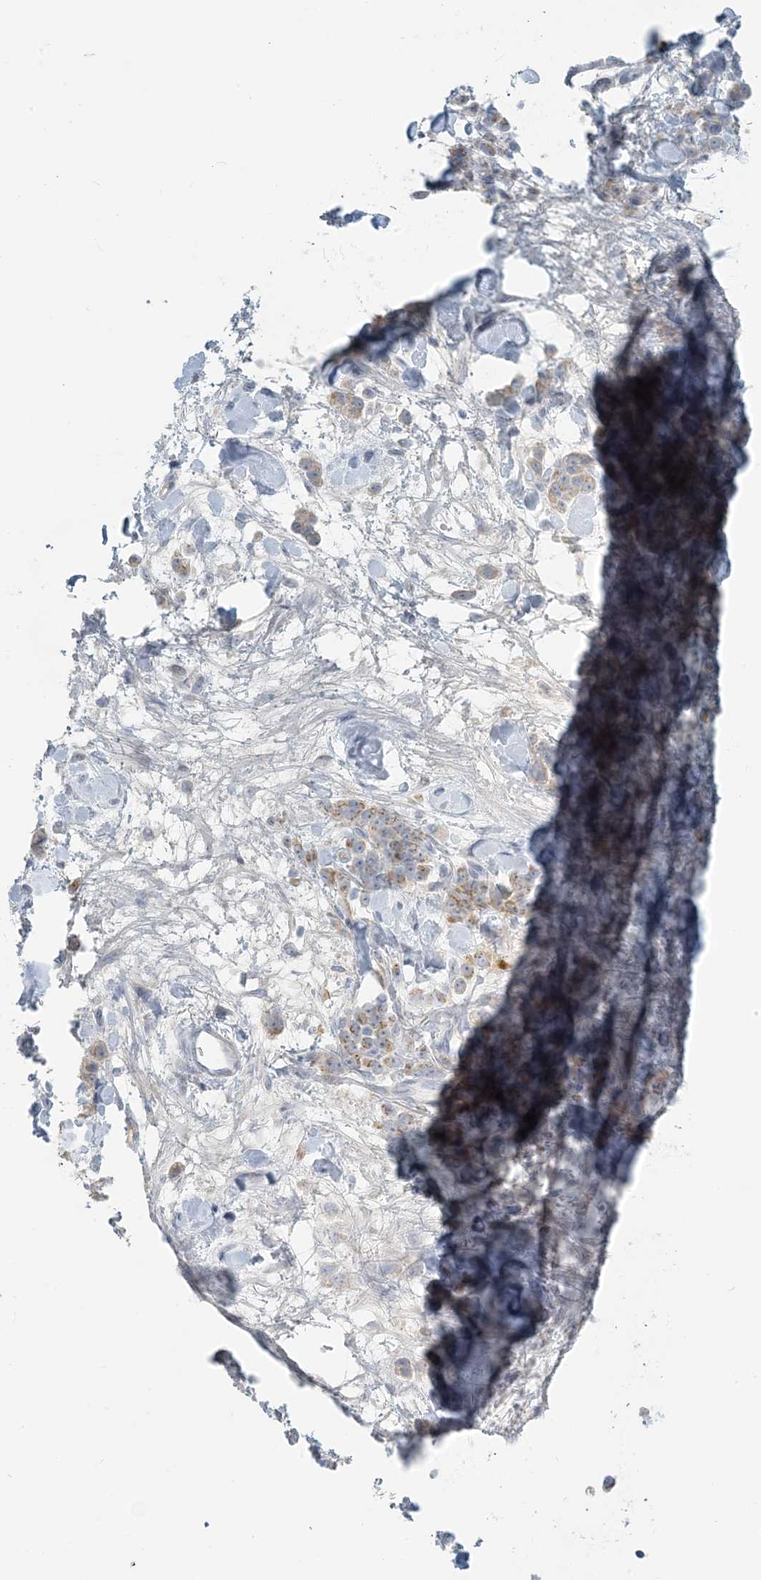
{"staining": {"intensity": "weak", "quantity": ">75%", "location": "cytoplasmic/membranous"}, "tissue": "stomach cancer", "cell_type": "Tumor cells", "image_type": "cancer", "snomed": [{"axis": "morphology", "description": "Normal tissue, NOS"}, {"axis": "morphology", "description": "Adenocarcinoma, NOS"}, {"axis": "topography", "description": "Stomach"}], "caption": "Stomach cancer (adenocarcinoma) stained with DAB IHC demonstrates low levels of weak cytoplasmic/membranous staining in approximately >75% of tumor cells.", "gene": "SCML1", "patient": {"sex": "male", "age": 82}}